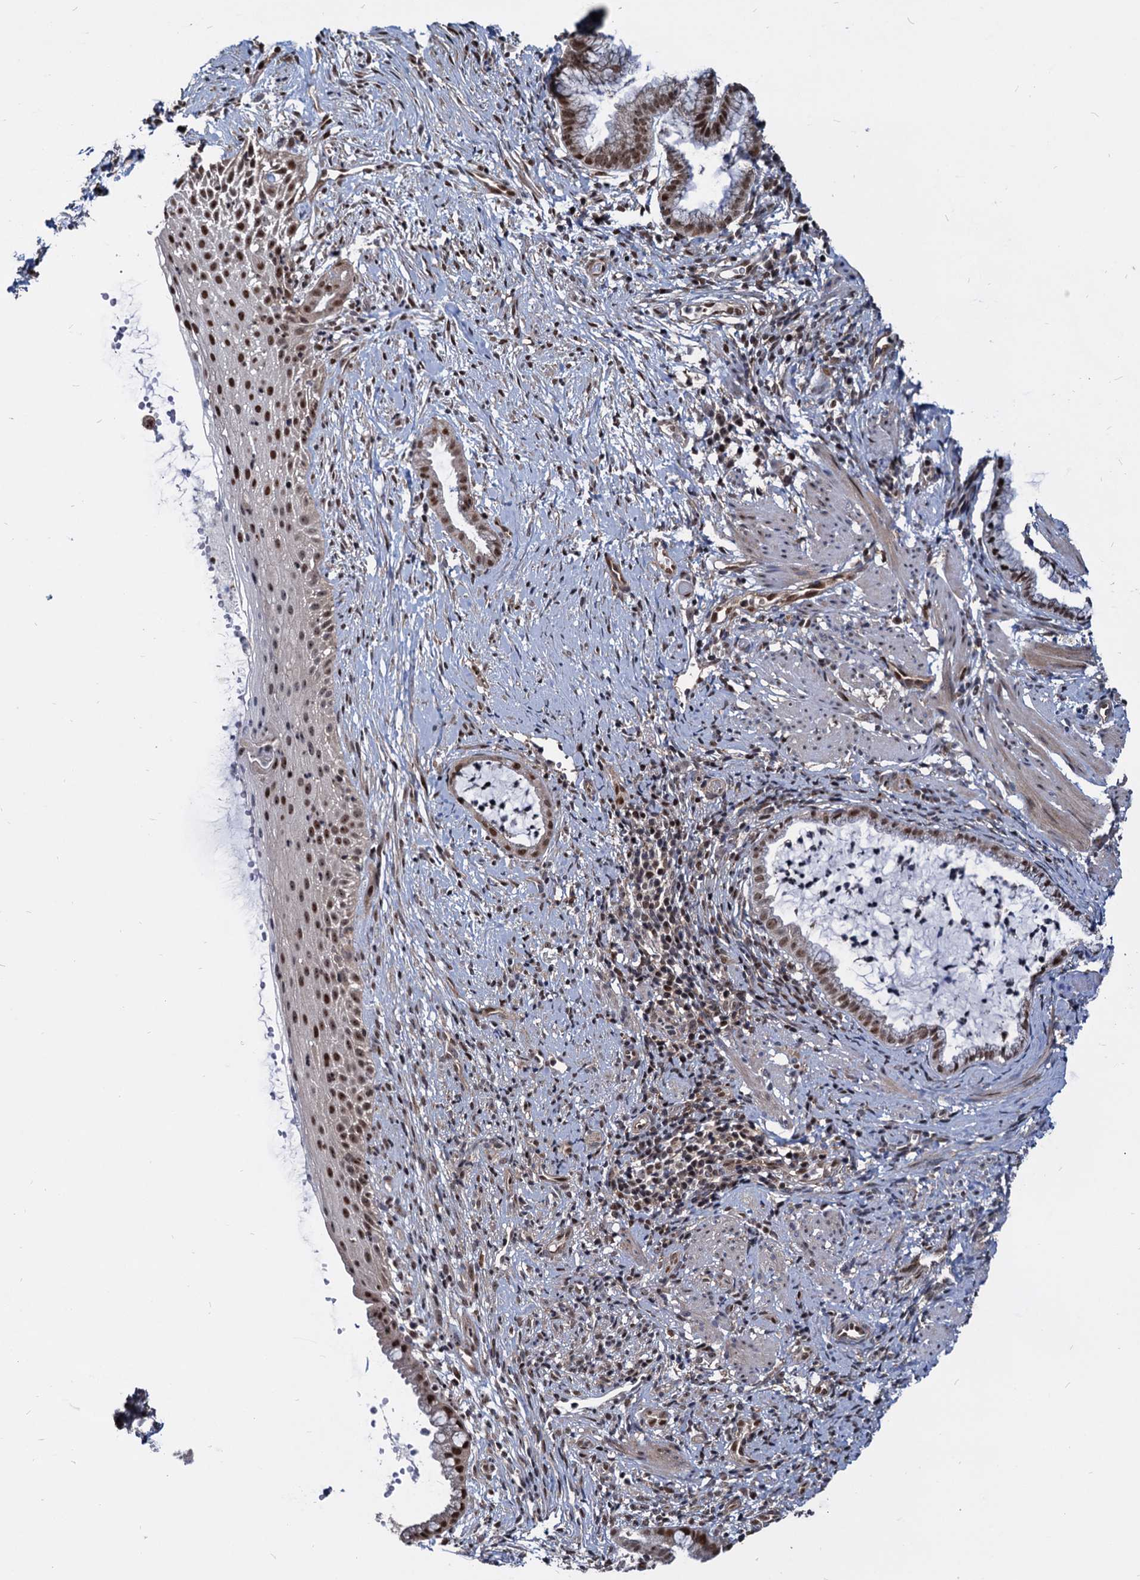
{"staining": {"intensity": "strong", "quantity": ">75%", "location": "nuclear"}, "tissue": "cervix", "cell_type": "Glandular cells", "image_type": "normal", "snomed": [{"axis": "morphology", "description": "Normal tissue, NOS"}, {"axis": "topography", "description": "Cervix"}], "caption": "The micrograph exhibits a brown stain indicating the presence of a protein in the nuclear of glandular cells in cervix.", "gene": "UBLCP1", "patient": {"sex": "female", "age": 36}}